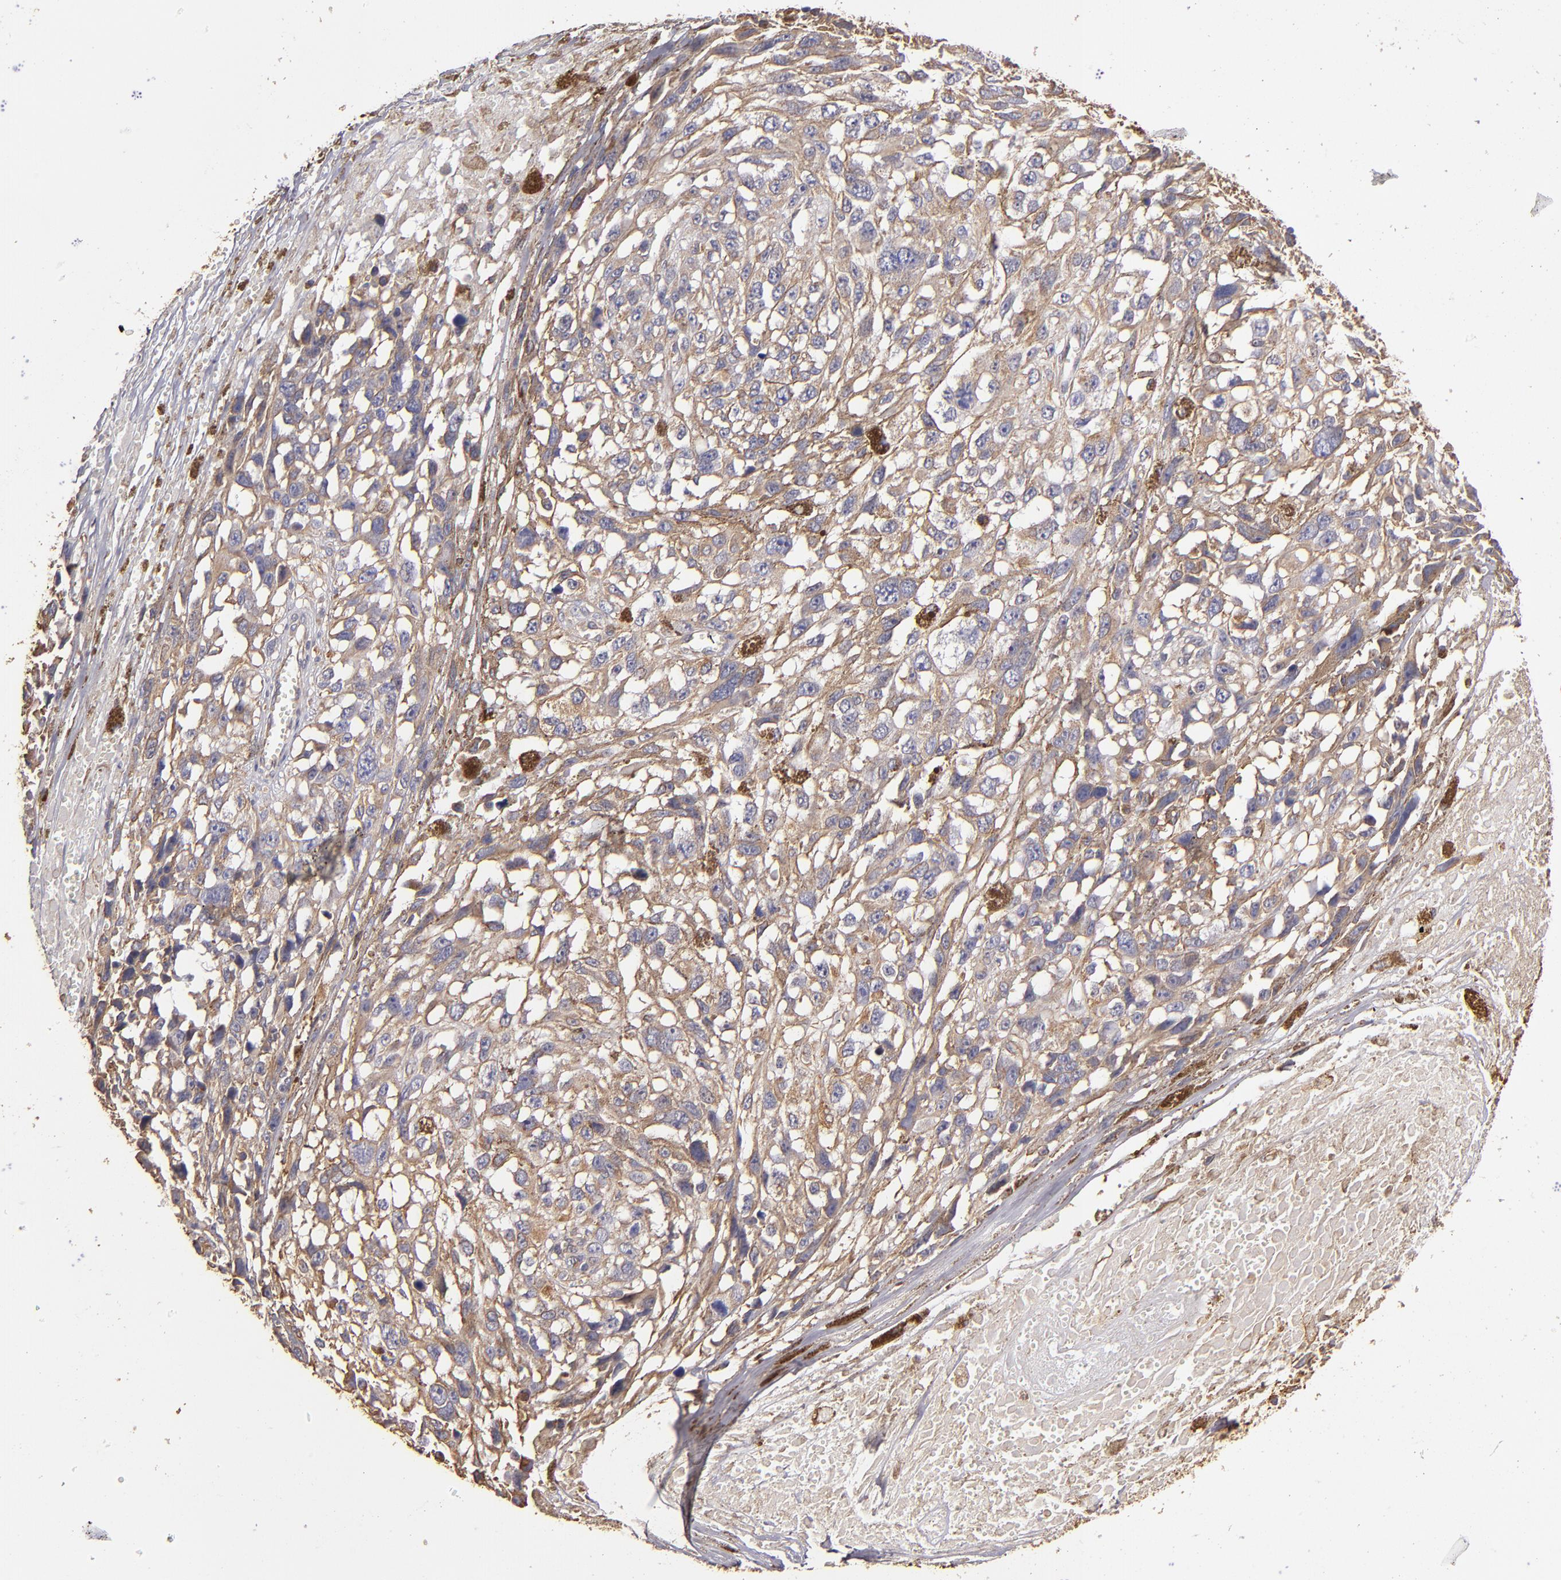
{"staining": {"intensity": "moderate", "quantity": ">75%", "location": "cytoplasmic/membranous"}, "tissue": "melanoma", "cell_type": "Tumor cells", "image_type": "cancer", "snomed": [{"axis": "morphology", "description": "Malignant melanoma, Metastatic site"}, {"axis": "topography", "description": "Lymph node"}], "caption": "An immunohistochemistry (IHC) photomicrograph of neoplastic tissue is shown. Protein staining in brown labels moderate cytoplasmic/membranous positivity in melanoma within tumor cells. The protein of interest is shown in brown color, while the nuclei are stained blue.", "gene": "ABCC1", "patient": {"sex": "male", "age": 59}}